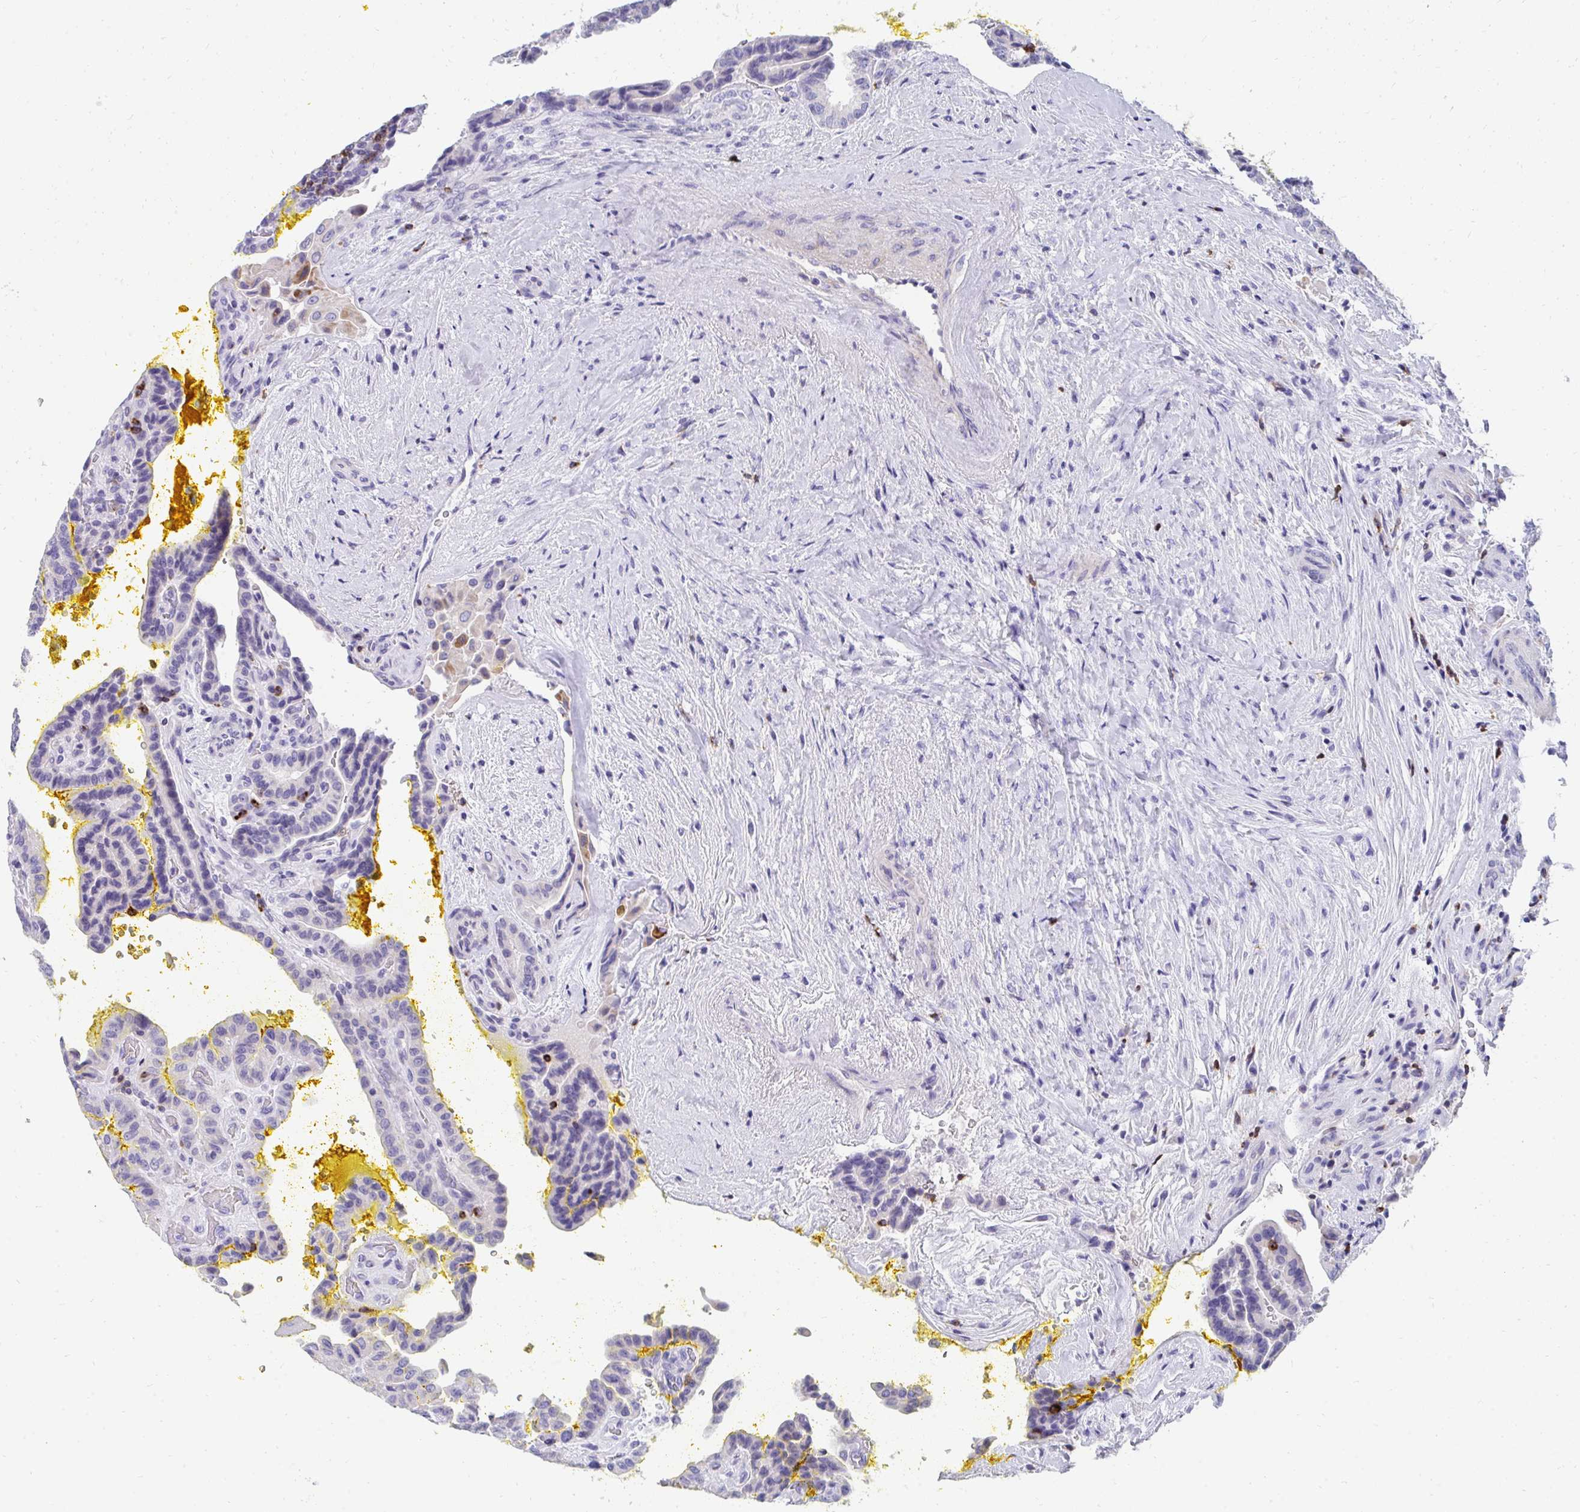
{"staining": {"intensity": "negative", "quantity": "none", "location": "none"}, "tissue": "thyroid cancer", "cell_type": "Tumor cells", "image_type": "cancer", "snomed": [{"axis": "morphology", "description": "Papillary adenocarcinoma, NOS"}, {"axis": "topography", "description": "Thyroid gland"}], "caption": "Immunohistochemistry image of thyroid cancer stained for a protein (brown), which shows no expression in tumor cells.", "gene": "CD7", "patient": {"sex": "male", "age": 87}}